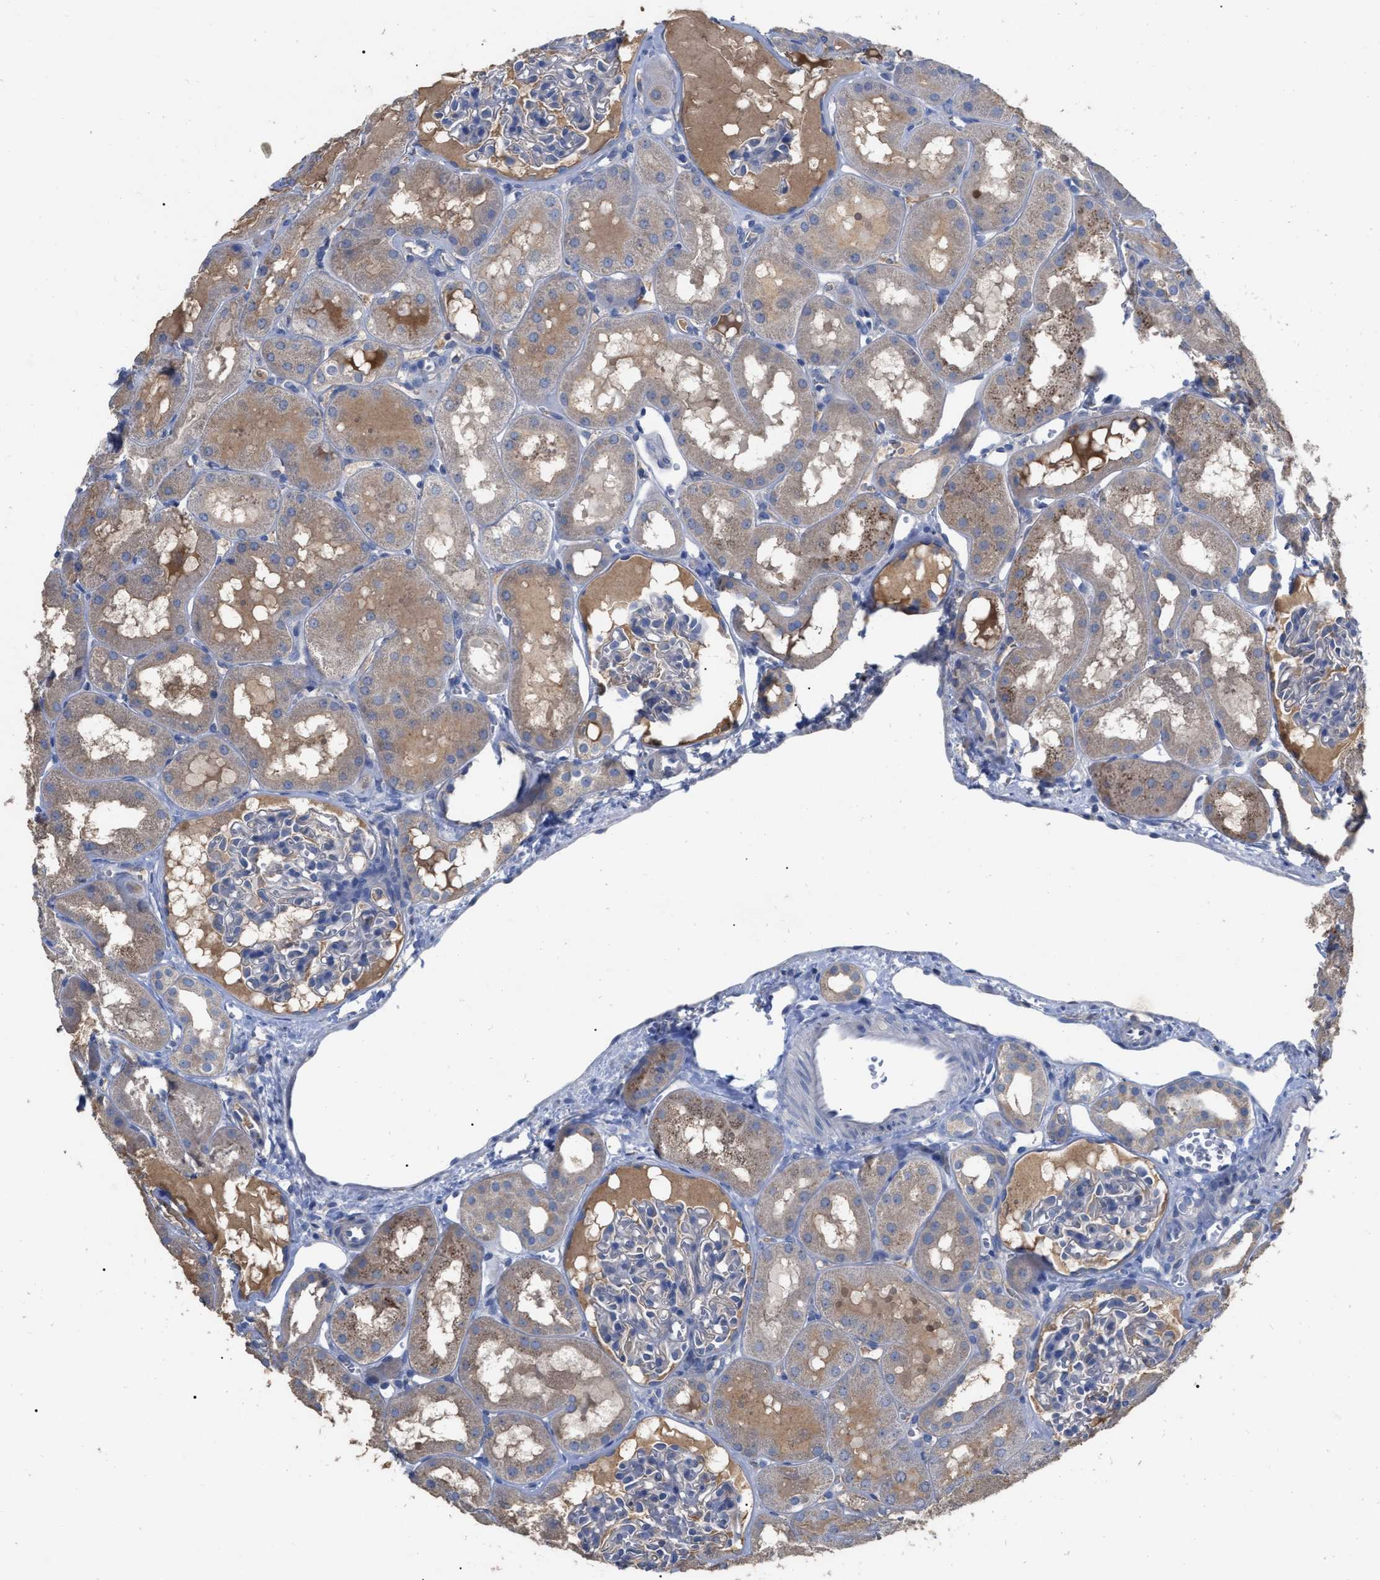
{"staining": {"intensity": "negative", "quantity": "none", "location": "none"}, "tissue": "kidney", "cell_type": "Cells in glomeruli", "image_type": "normal", "snomed": [{"axis": "morphology", "description": "Normal tissue, NOS"}, {"axis": "topography", "description": "Kidney"}, {"axis": "topography", "description": "Urinary bladder"}], "caption": "Immunohistochemical staining of benign human kidney exhibits no significant positivity in cells in glomeruli.", "gene": "GPR179", "patient": {"sex": "male", "age": 16}}